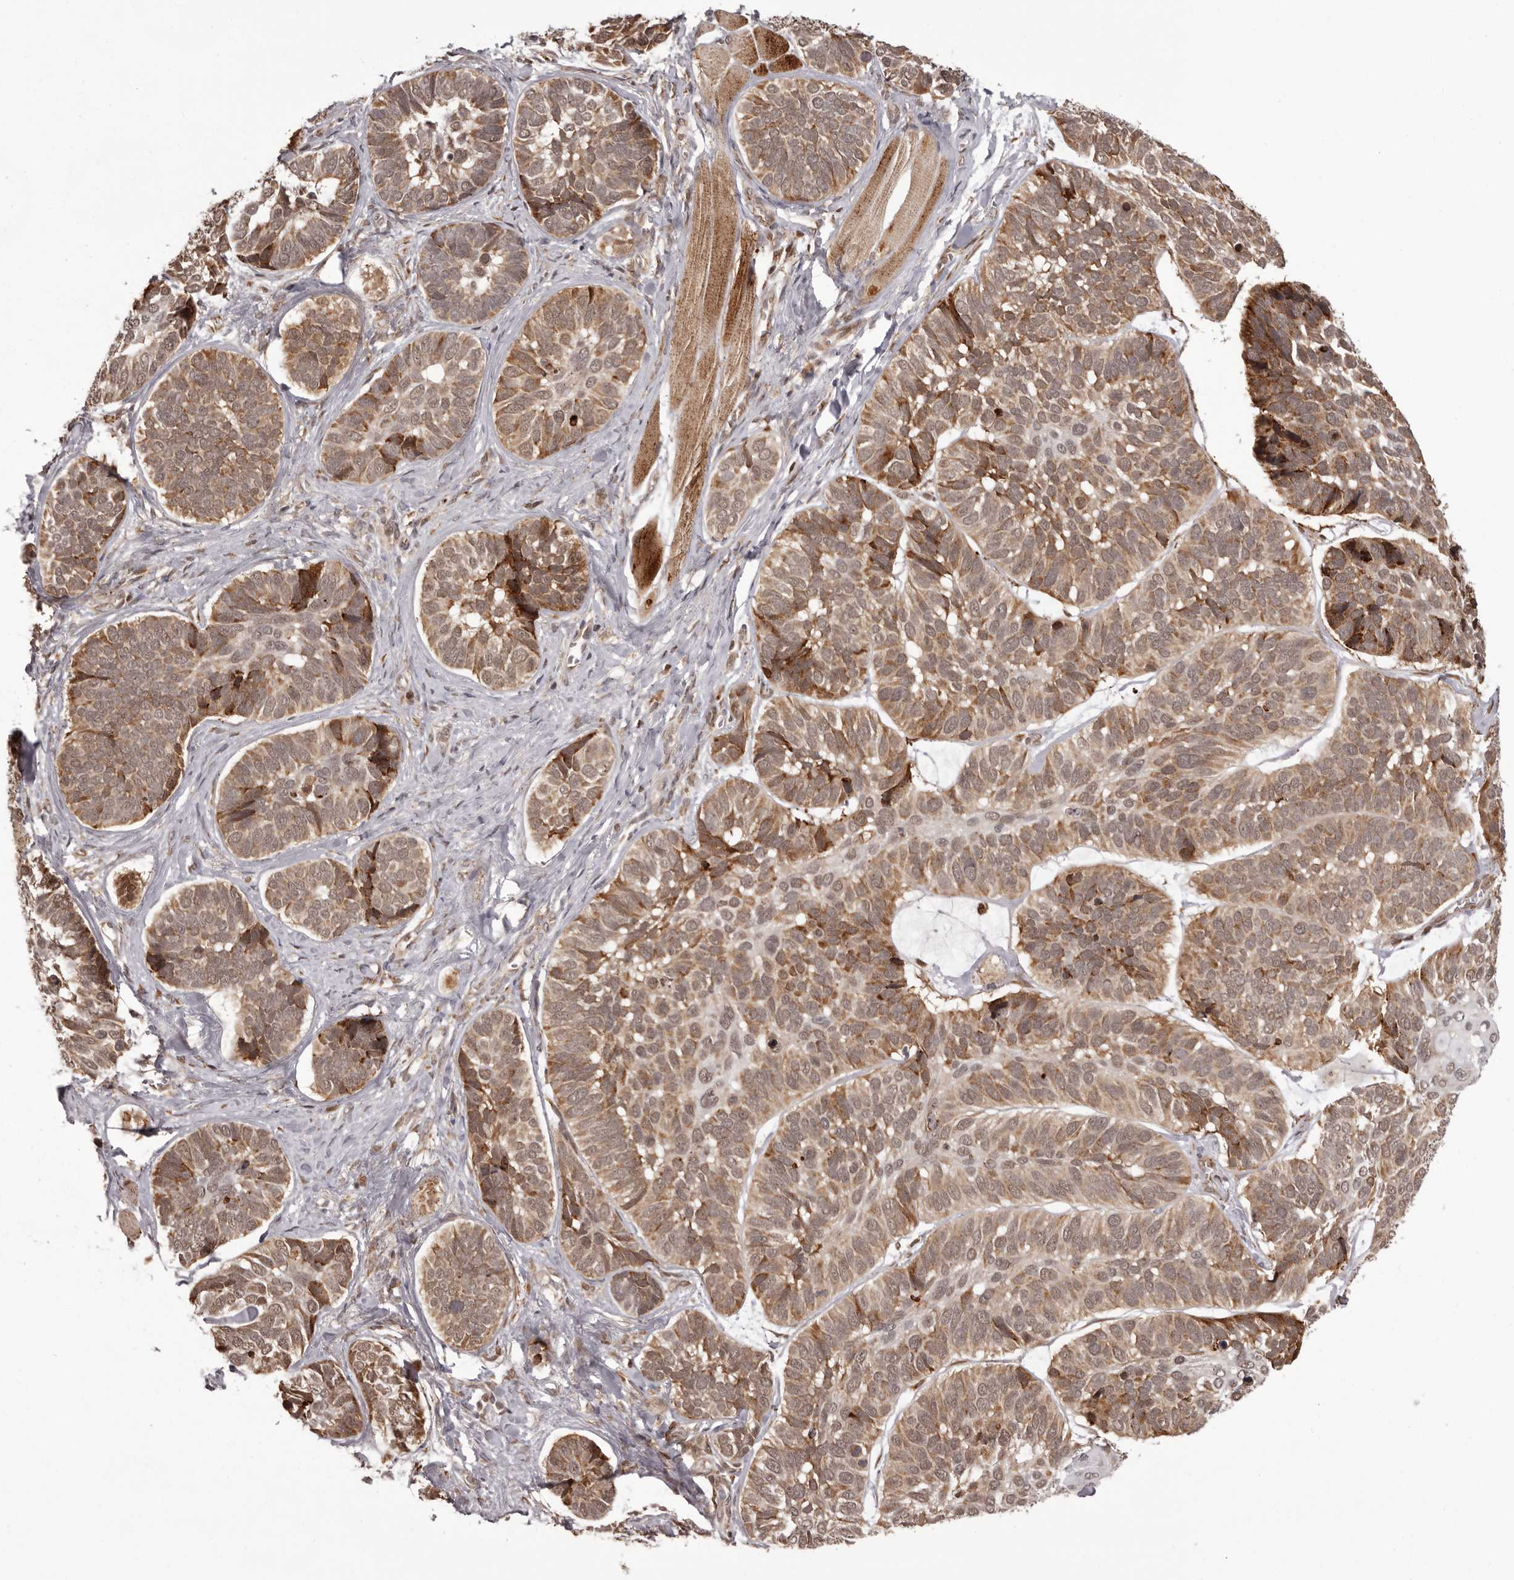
{"staining": {"intensity": "moderate", "quantity": ">75%", "location": "nuclear"}, "tissue": "skin cancer", "cell_type": "Tumor cells", "image_type": "cancer", "snomed": [{"axis": "morphology", "description": "Basal cell carcinoma"}, {"axis": "topography", "description": "Skin"}], "caption": "Protein expression analysis of skin basal cell carcinoma exhibits moderate nuclear expression in approximately >75% of tumor cells. (IHC, brightfield microscopy, high magnification).", "gene": "IL32", "patient": {"sex": "male", "age": 62}}